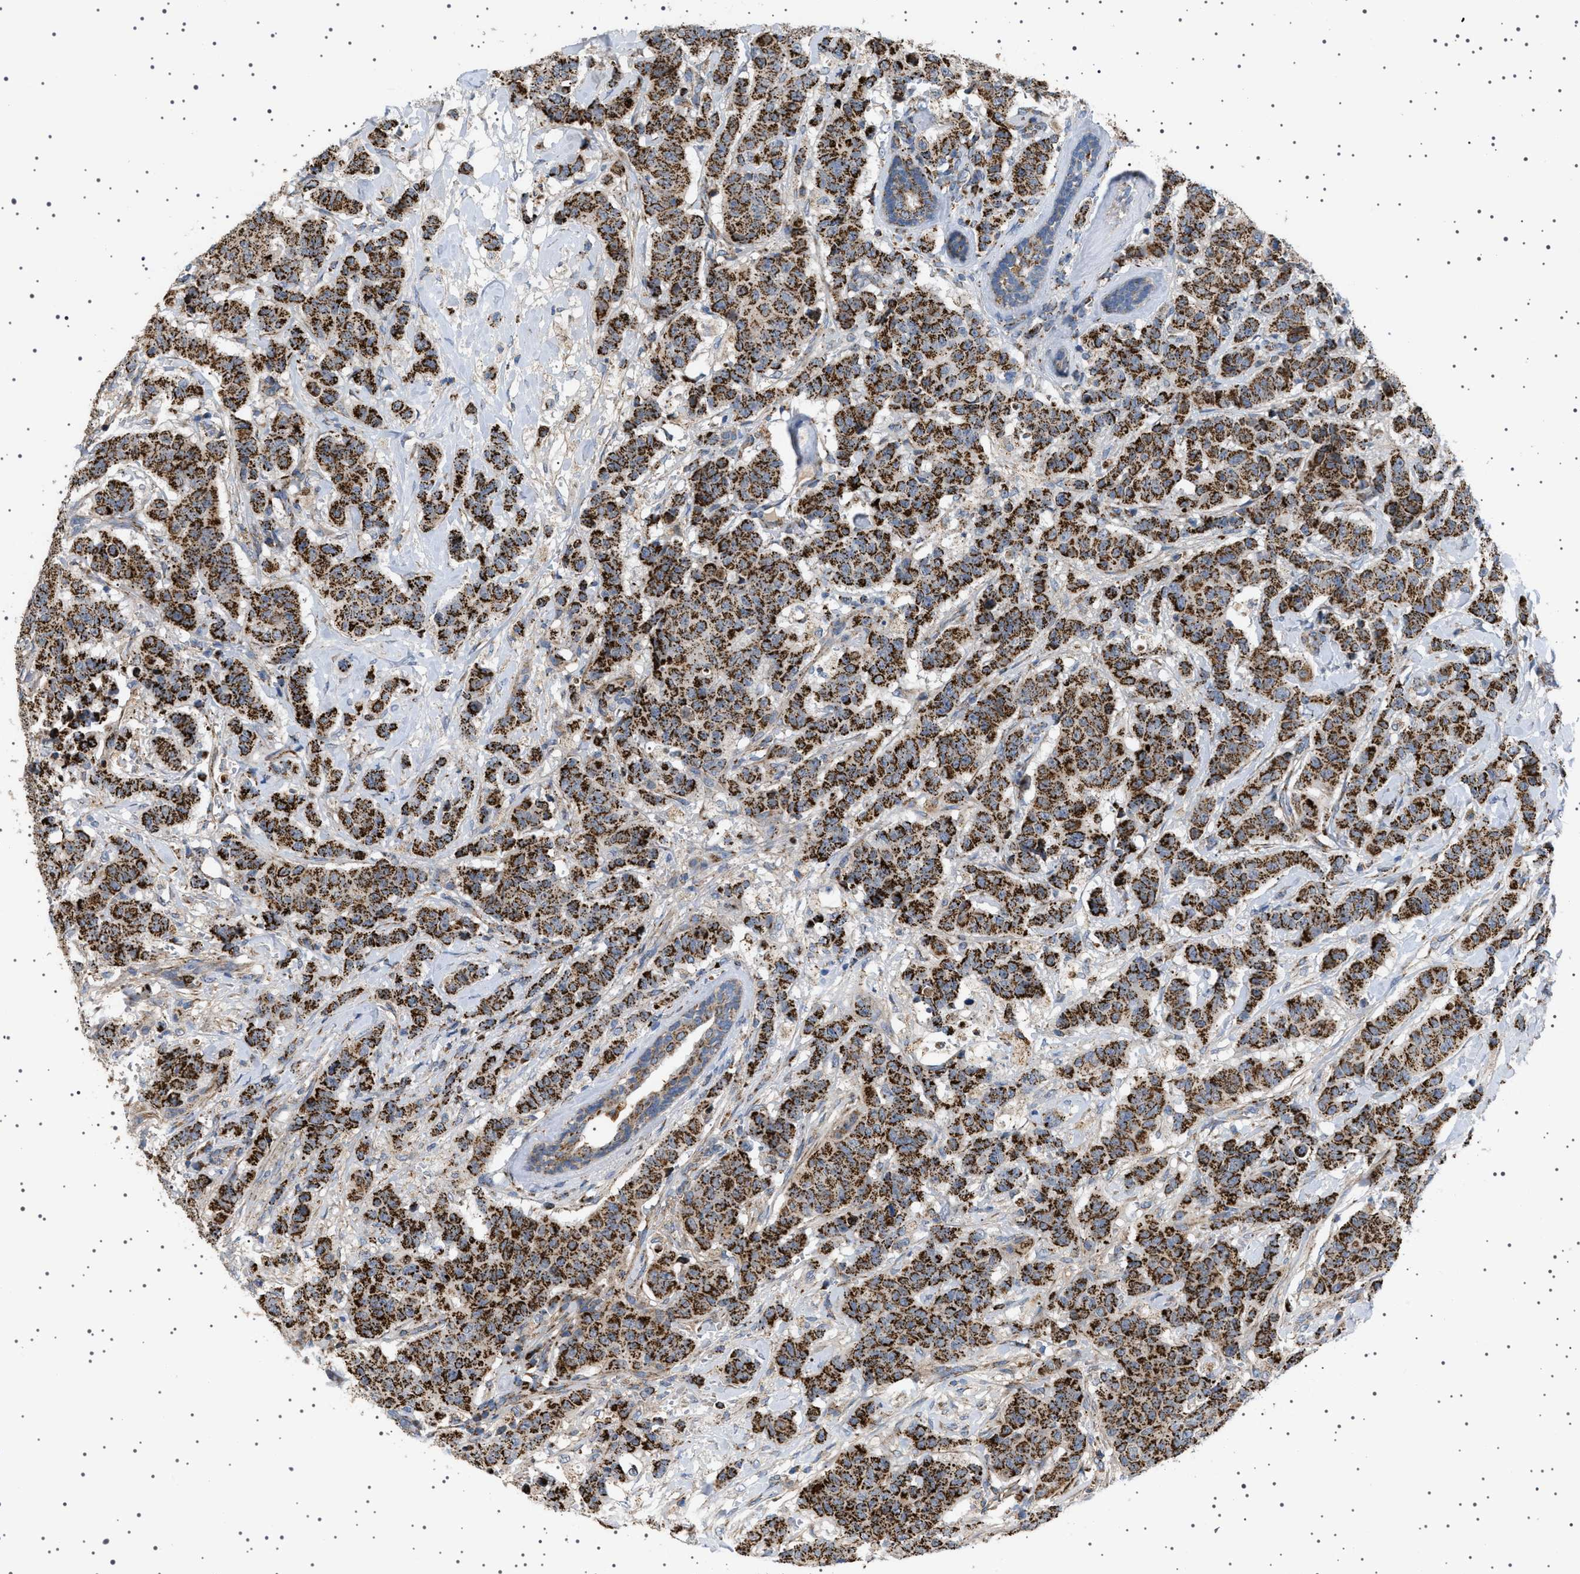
{"staining": {"intensity": "strong", "quantity": ">75%", "location": "cytoplasmic/membranous"}, "tissue": "breast cancer", "cell_type": "Tumor cells", "image_type": "cancer", "snomed": [{"axis": "morphology", "description": "Normal tissue, NOS"}, {"axis": "morphology", "description": "Duct carcinoma"}, {"axis": "topography", "description": "Breast"}], "caption": "Immunohistochemistry (IHC) micrograph of breast cancer stained for a protein (brown), which displays high levels of strong cytoplasmic/membranous positivity in about >75% of tumor cells.", "gene": "UBXN8", "patient": {"sex": "female", "age": 40}}